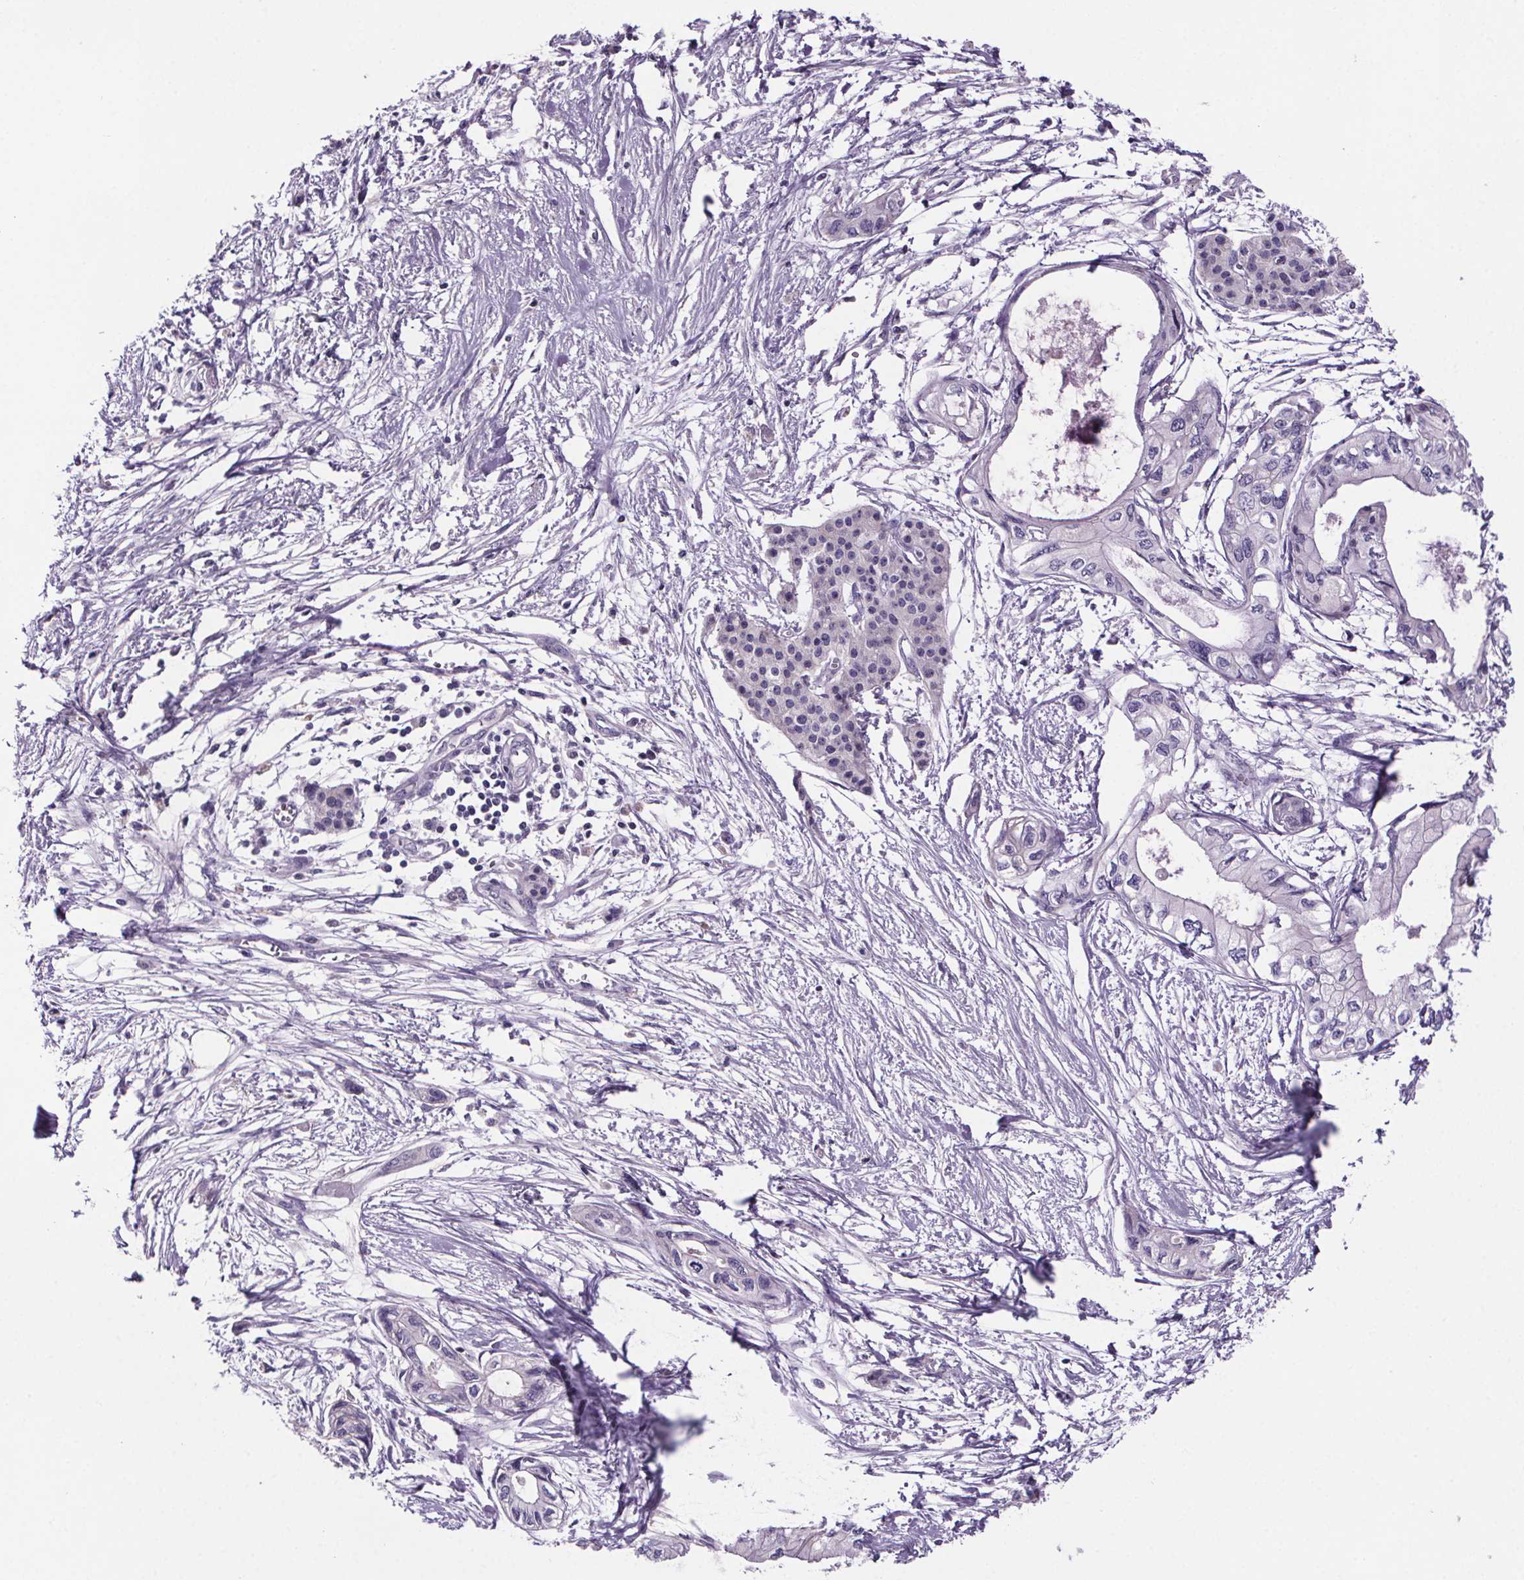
{"staining": {"intensity": "negative", "quantity": "none", "location": "none"}, "tissue": "pancreatic cancer", "cell_type": "Tumor cells", "image_type": "cancer", "snomed": [{"axis": "morphology", "description": "Adenocarcinoma, NOS"}, {"axis": "topography", "description": "Pancreas"}], "caption": "The histopathology image reveals no staining of tumor cells in pancreatic cancer.", "gene": "CUBN", "patient": {"sex": "female", "age": 76}}